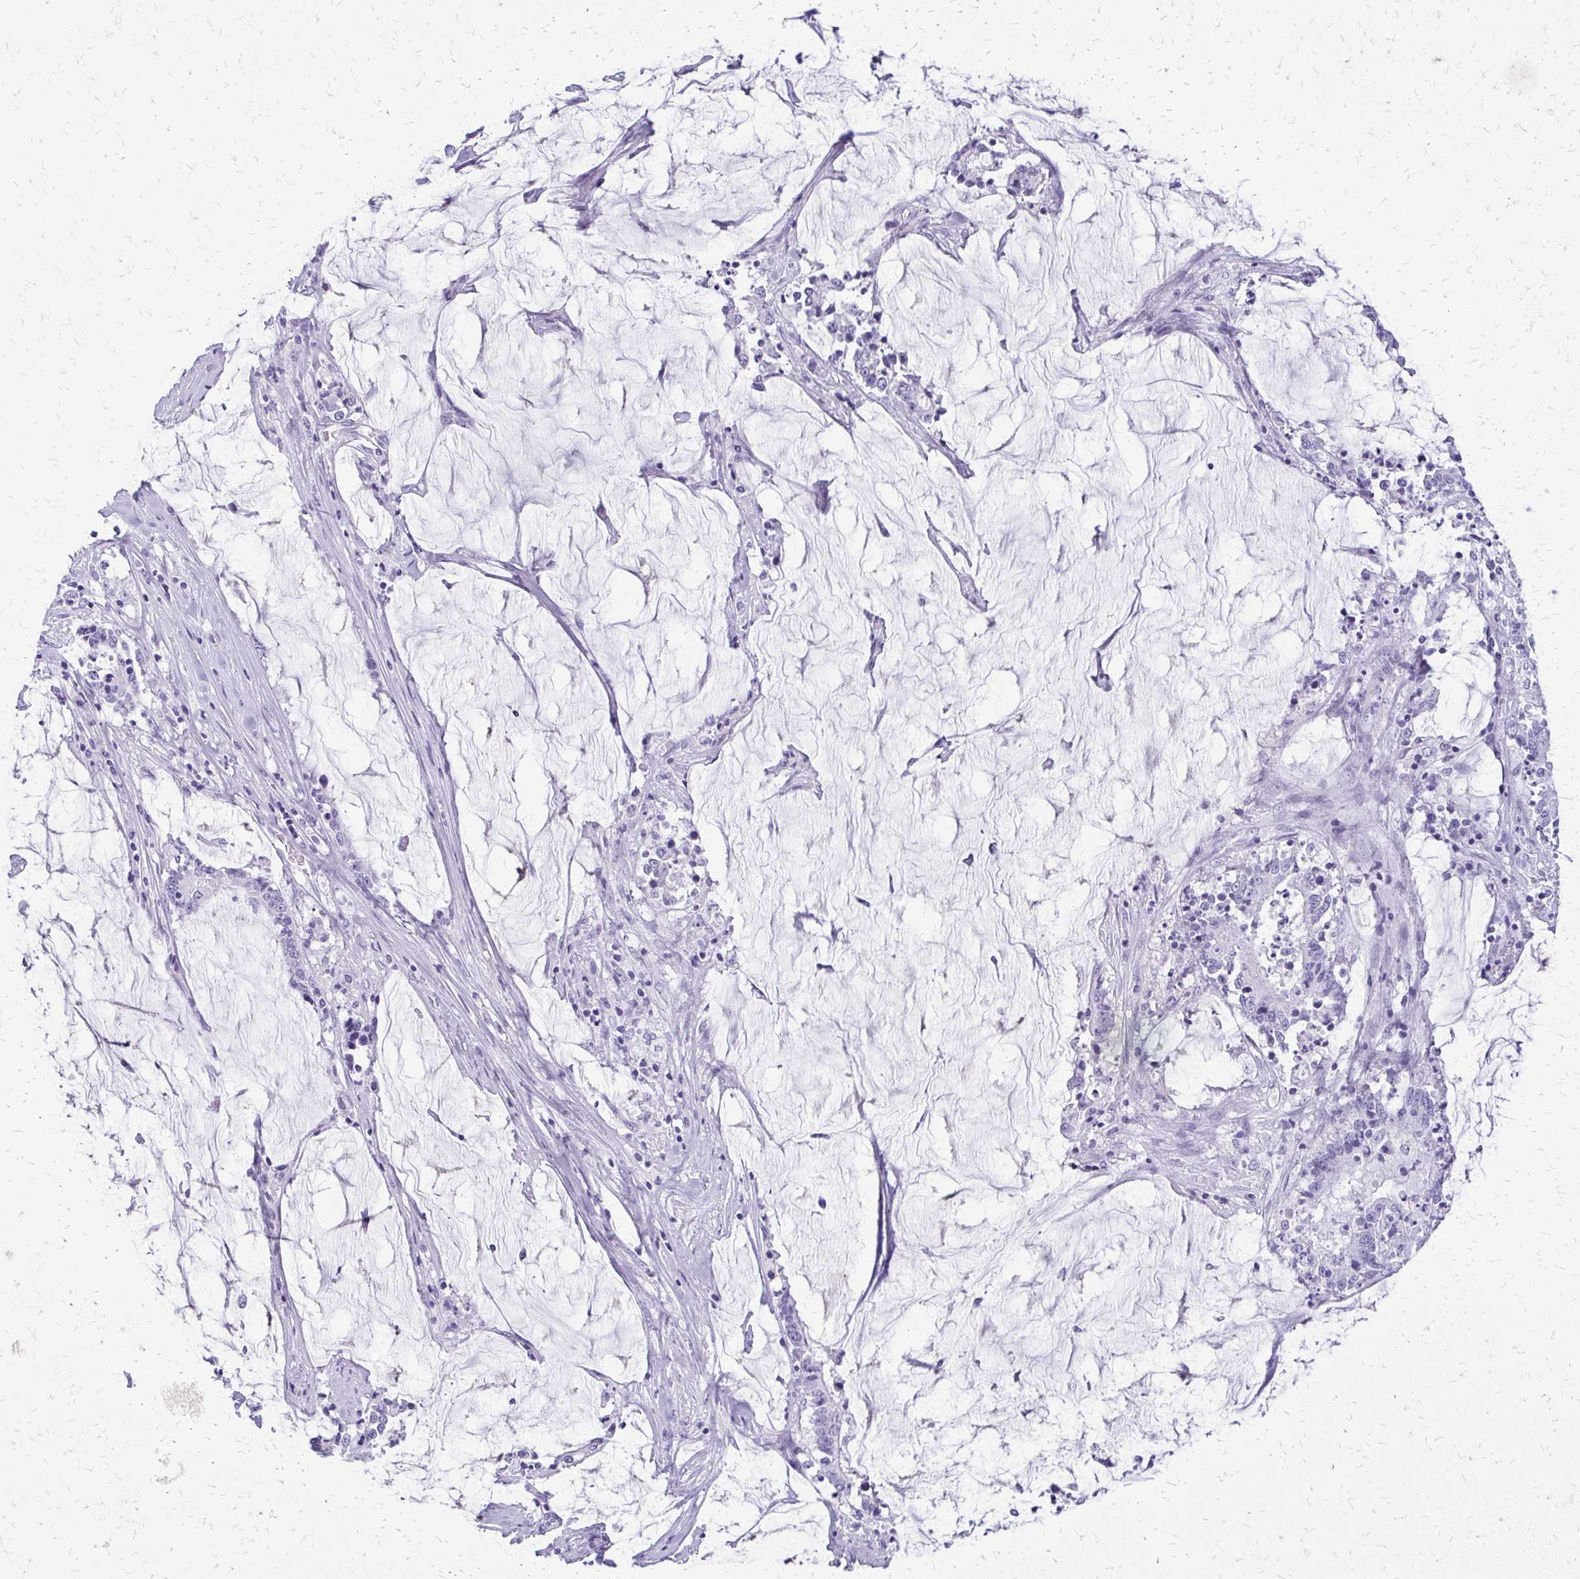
{"staining": {"intensity": "negative", "quantity": "none", "location": "none"}, "tissue": "stomach cancer", "cell_type": "Tumor cells", "image_type": "cancer", "snomed": [{"axis": "morphology", "description": "Adenocarcinoma, NOS"}, {"axis": "topography", "description": "Stomach, upper"}], "caption": "High magnification brightfield microscopy of adenocarcinoma (stomach) stained with DAB (brown) and counterstained with hematoxylin (blue): tumor cells show no significant positivity.", "gene": "FAM162B", "patient": {"sex": "male", "age": 68}}